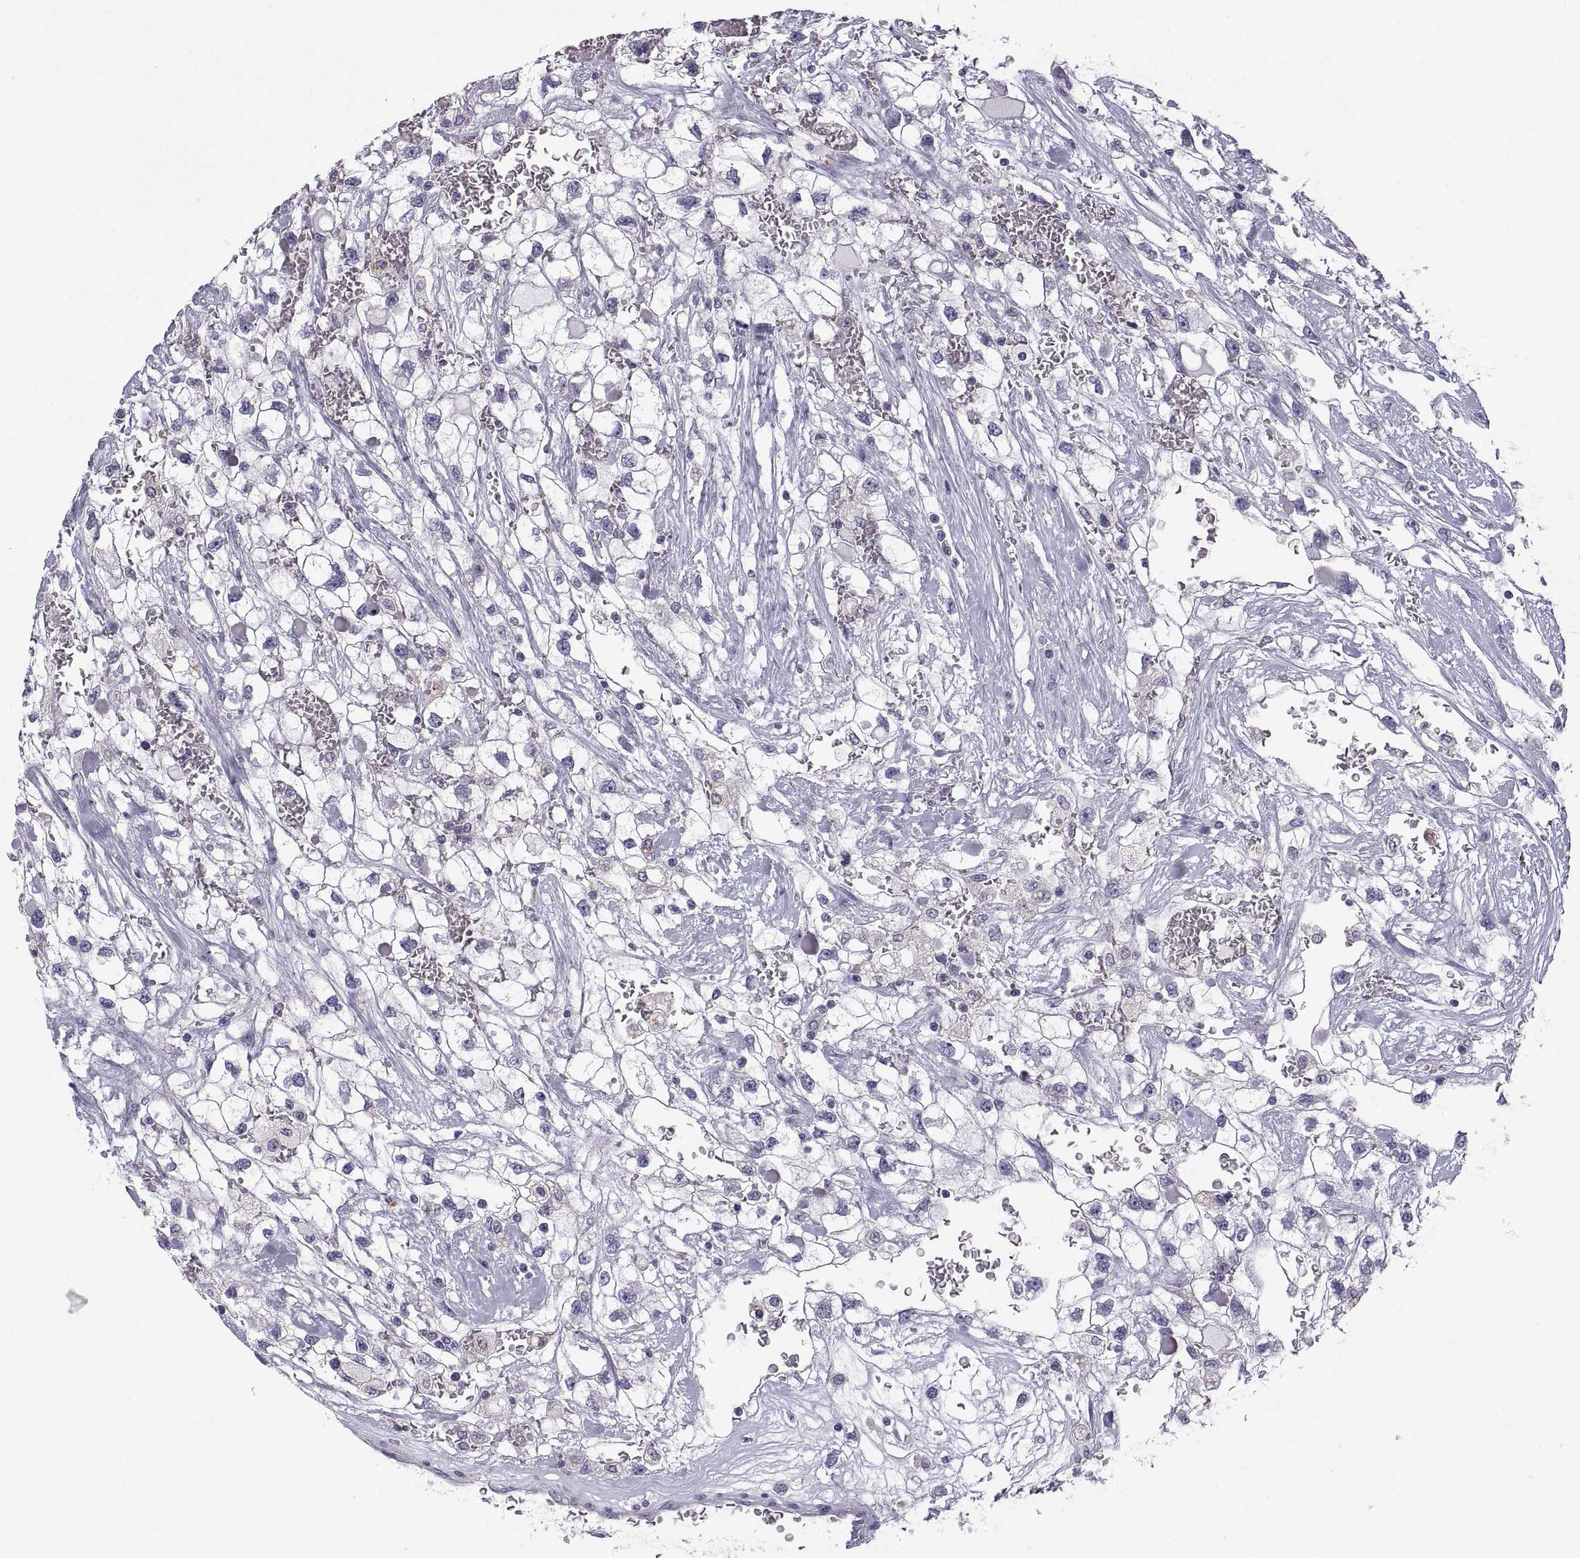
{"staining": {"intensity": "negative", "quantity": "none", "location": "none"}, "tissue": "renal cancer", "cell_type": "Tumor cells", "image_type": "cancer", "snomed": [{"axis": "morphology", "description": "Adenocarcinoma, NOS"}, {"axis": "topography", "description": "Kidney"}], "caption": "Immunohistochemical staining of human renal cancer shows no significant staining in tumor cells.", "gene": "RGS19", "patient": {"sex": "male", "age": 59}}